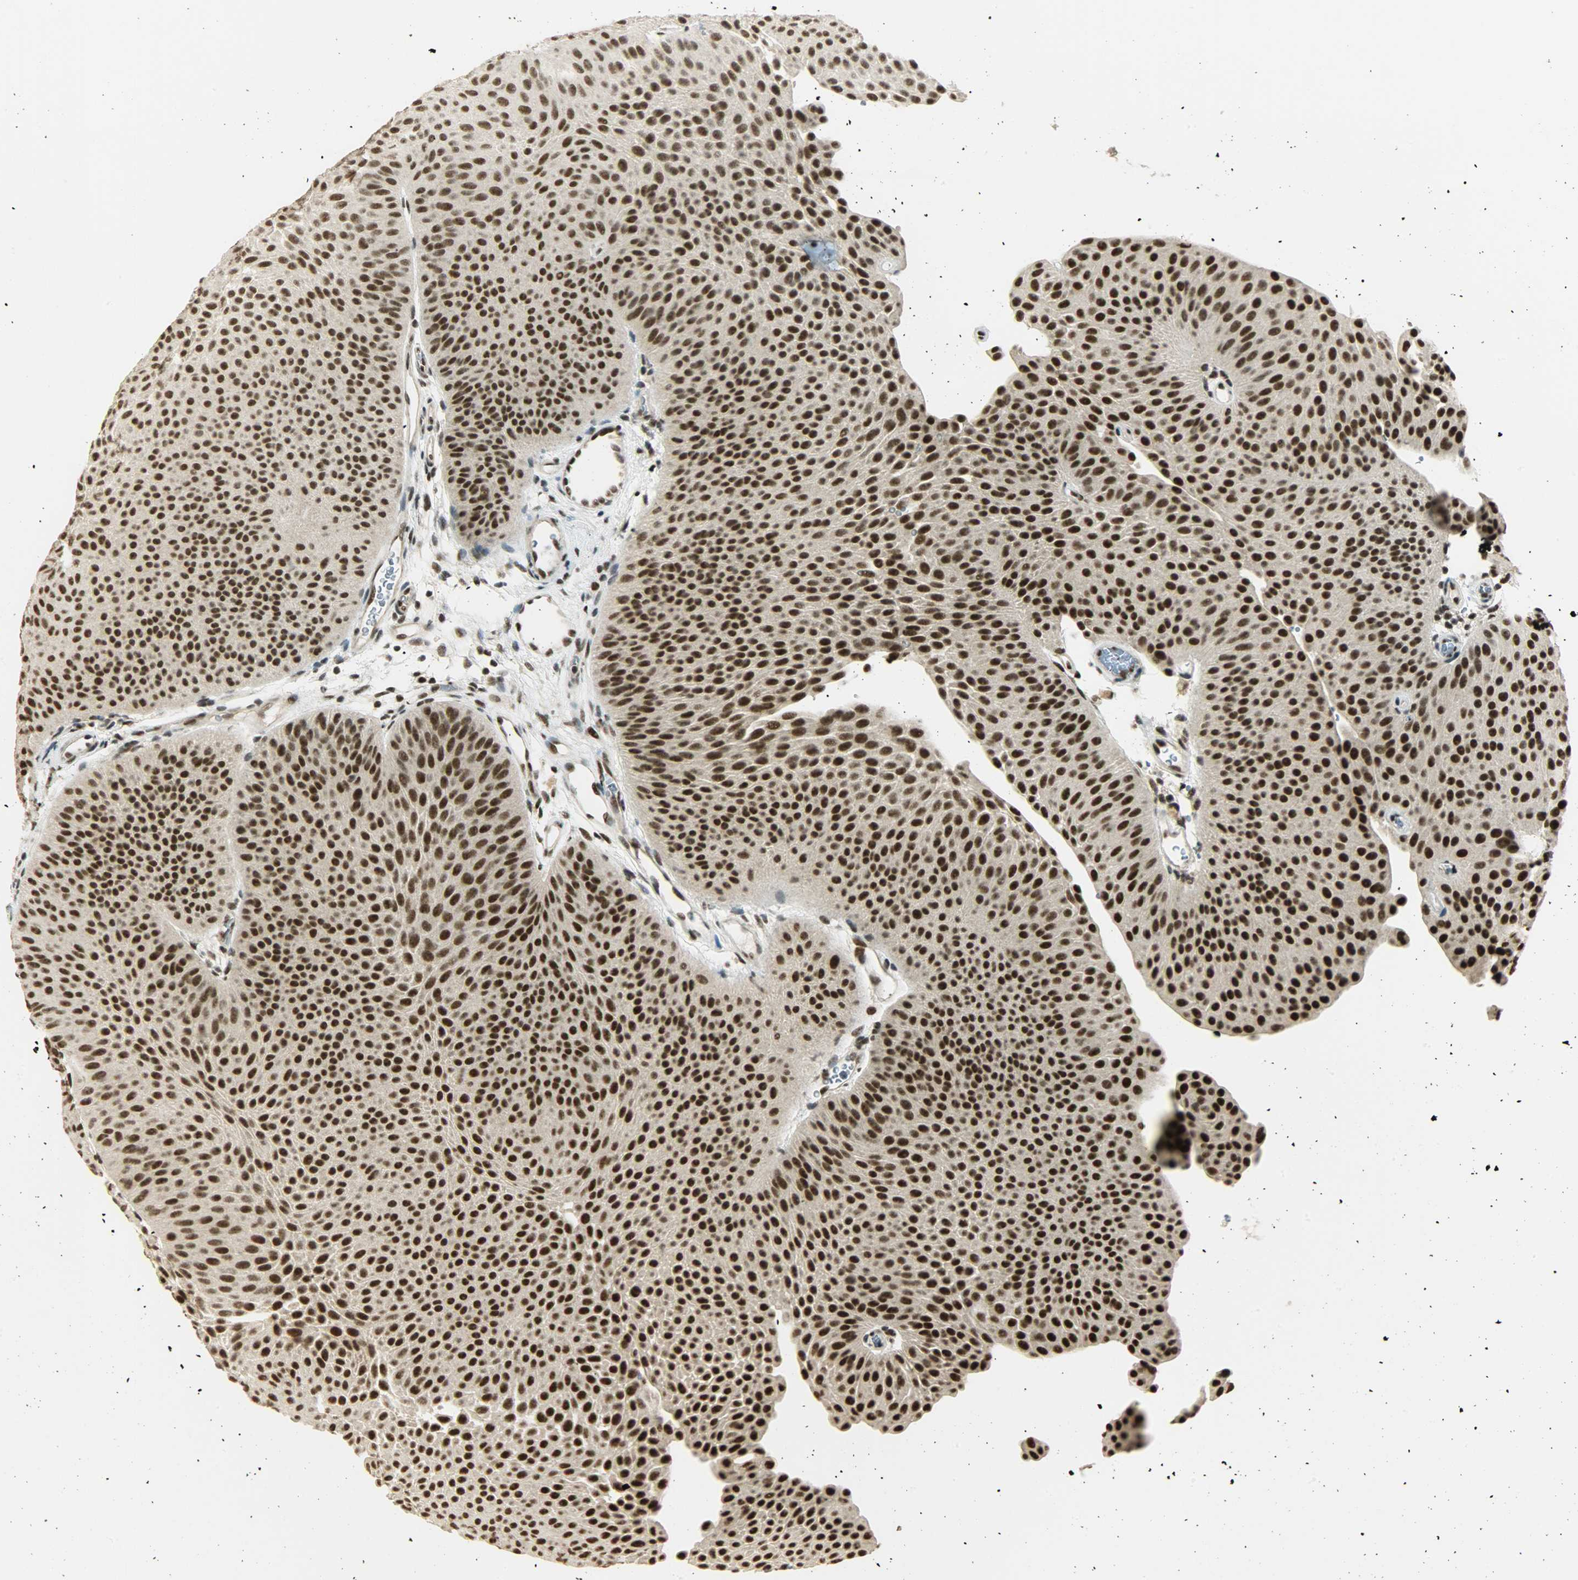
{"staining": {"intensity": "strong", "quantity": ">75%", "location": "nuclear"}, "tissue": "urothelial cancer", "cell_type": "Tumor cells", "image_type": "cancer", "snomed": [{"axis": "morphology", "description": "Urothelial carcinoma, Low grade"}, {"axis": "topography", "description": "Urinary bladder"}], "caption": "Urothelial cancer stained for a protein (brown) displays strong nuclear positive staining in approximately >75% of tumor cells.", "gene": "SUGP1", "patient": {"sex": "female", "age": 60}}